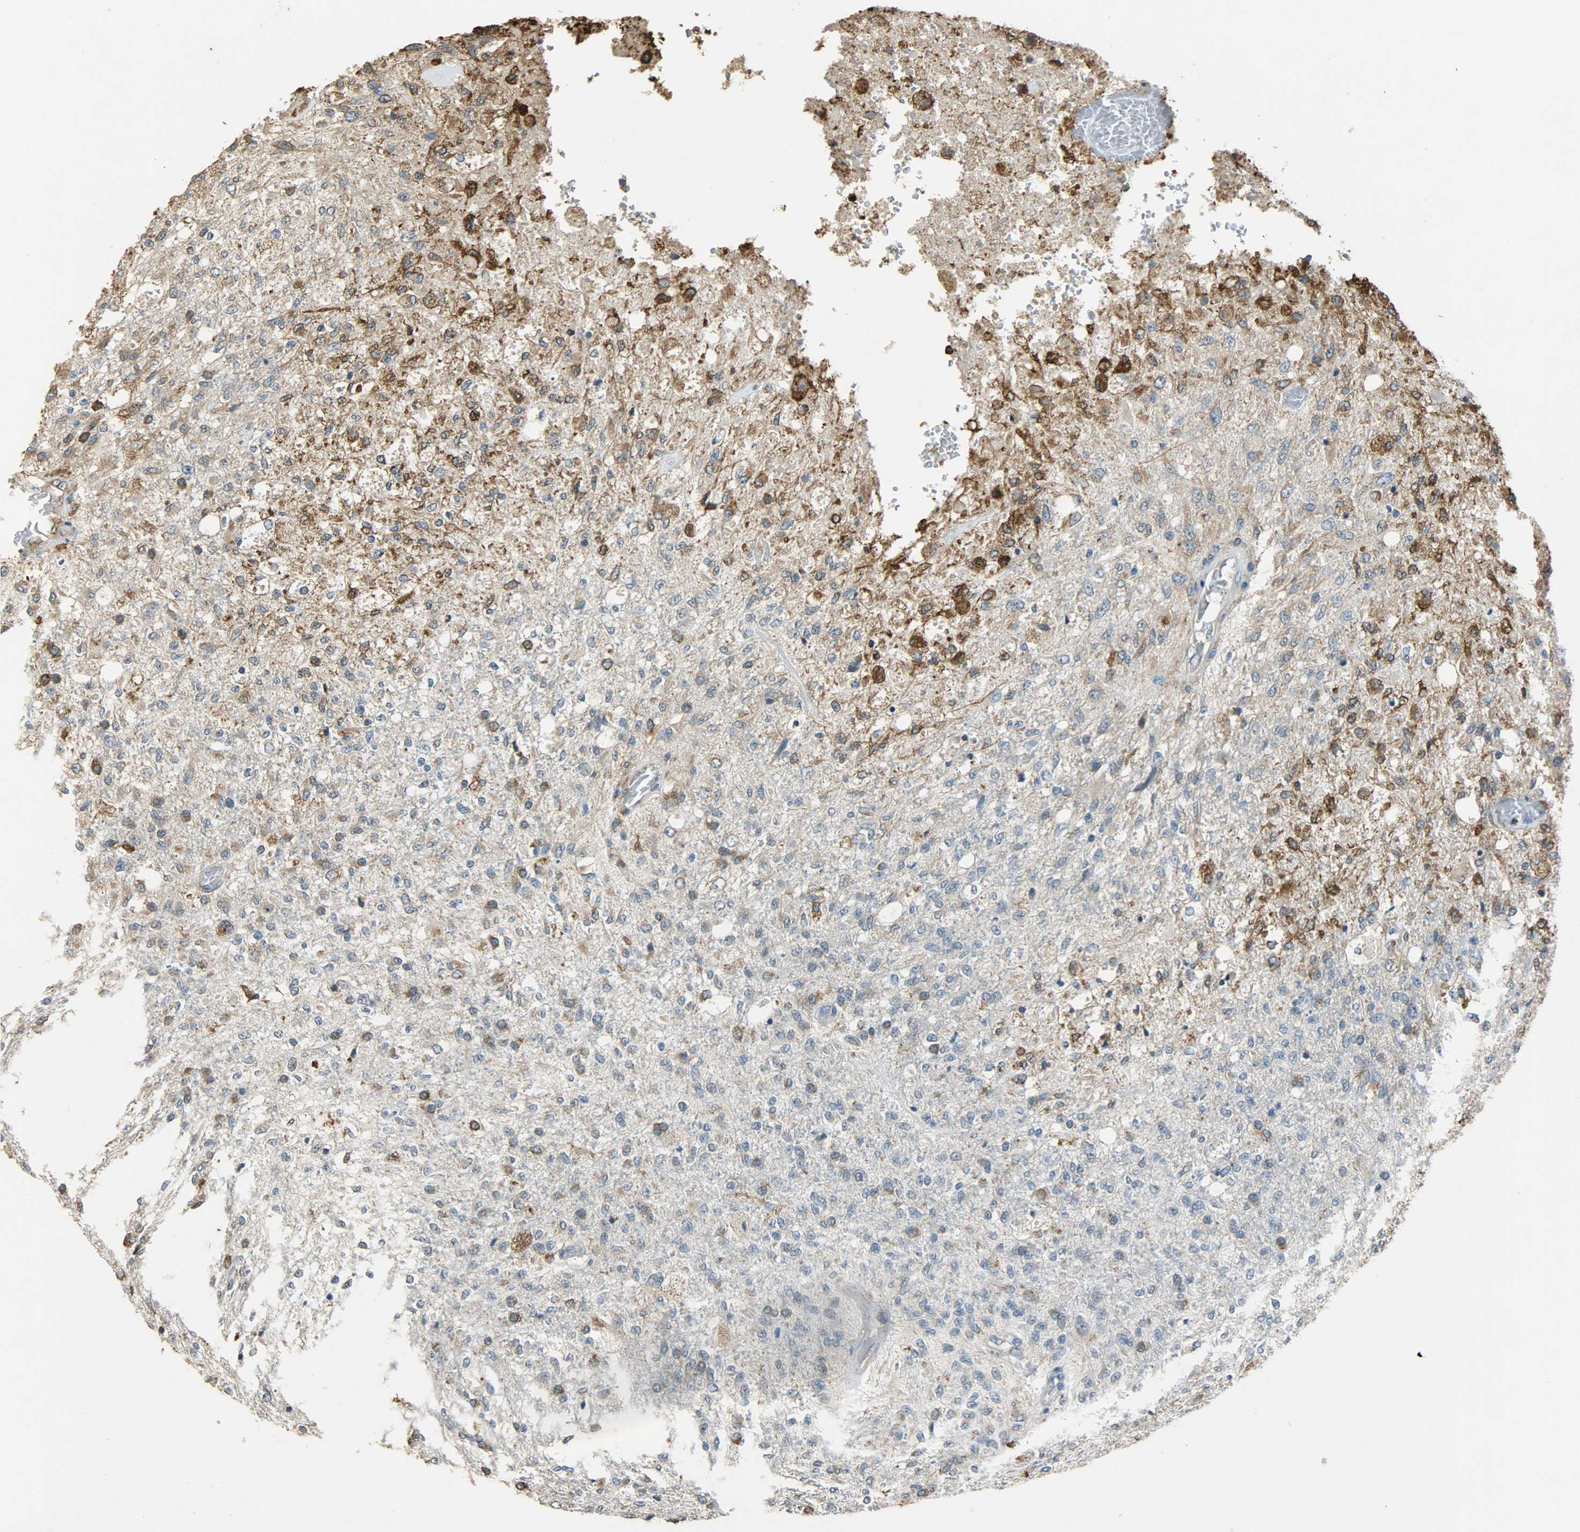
{"staining": {"intensity": "moderate", "quantity": "25%-75%", "location": "cytoplasmic/membranous"}, "tissue": "glioma", "cell_type": "Tumor cells", "image_type": "cancer", "snomed": [{"axis": "morphology", "description": "Normal tissue, NOS"}, {"axis": "morphology", "description": "Glioma, malignant, High grade"}, {"axis": "topography", "description": "Cerebral cortex"}], "caption": "High-power microscopy captured an immunohistochemistry histopathology image of glioma, revealing moderate cytoplasmic/membranous staining in approximately 25%-75% of tumor cells.", "gene": "HSPA5", "patient": {"sex": "male", "age": 77}}